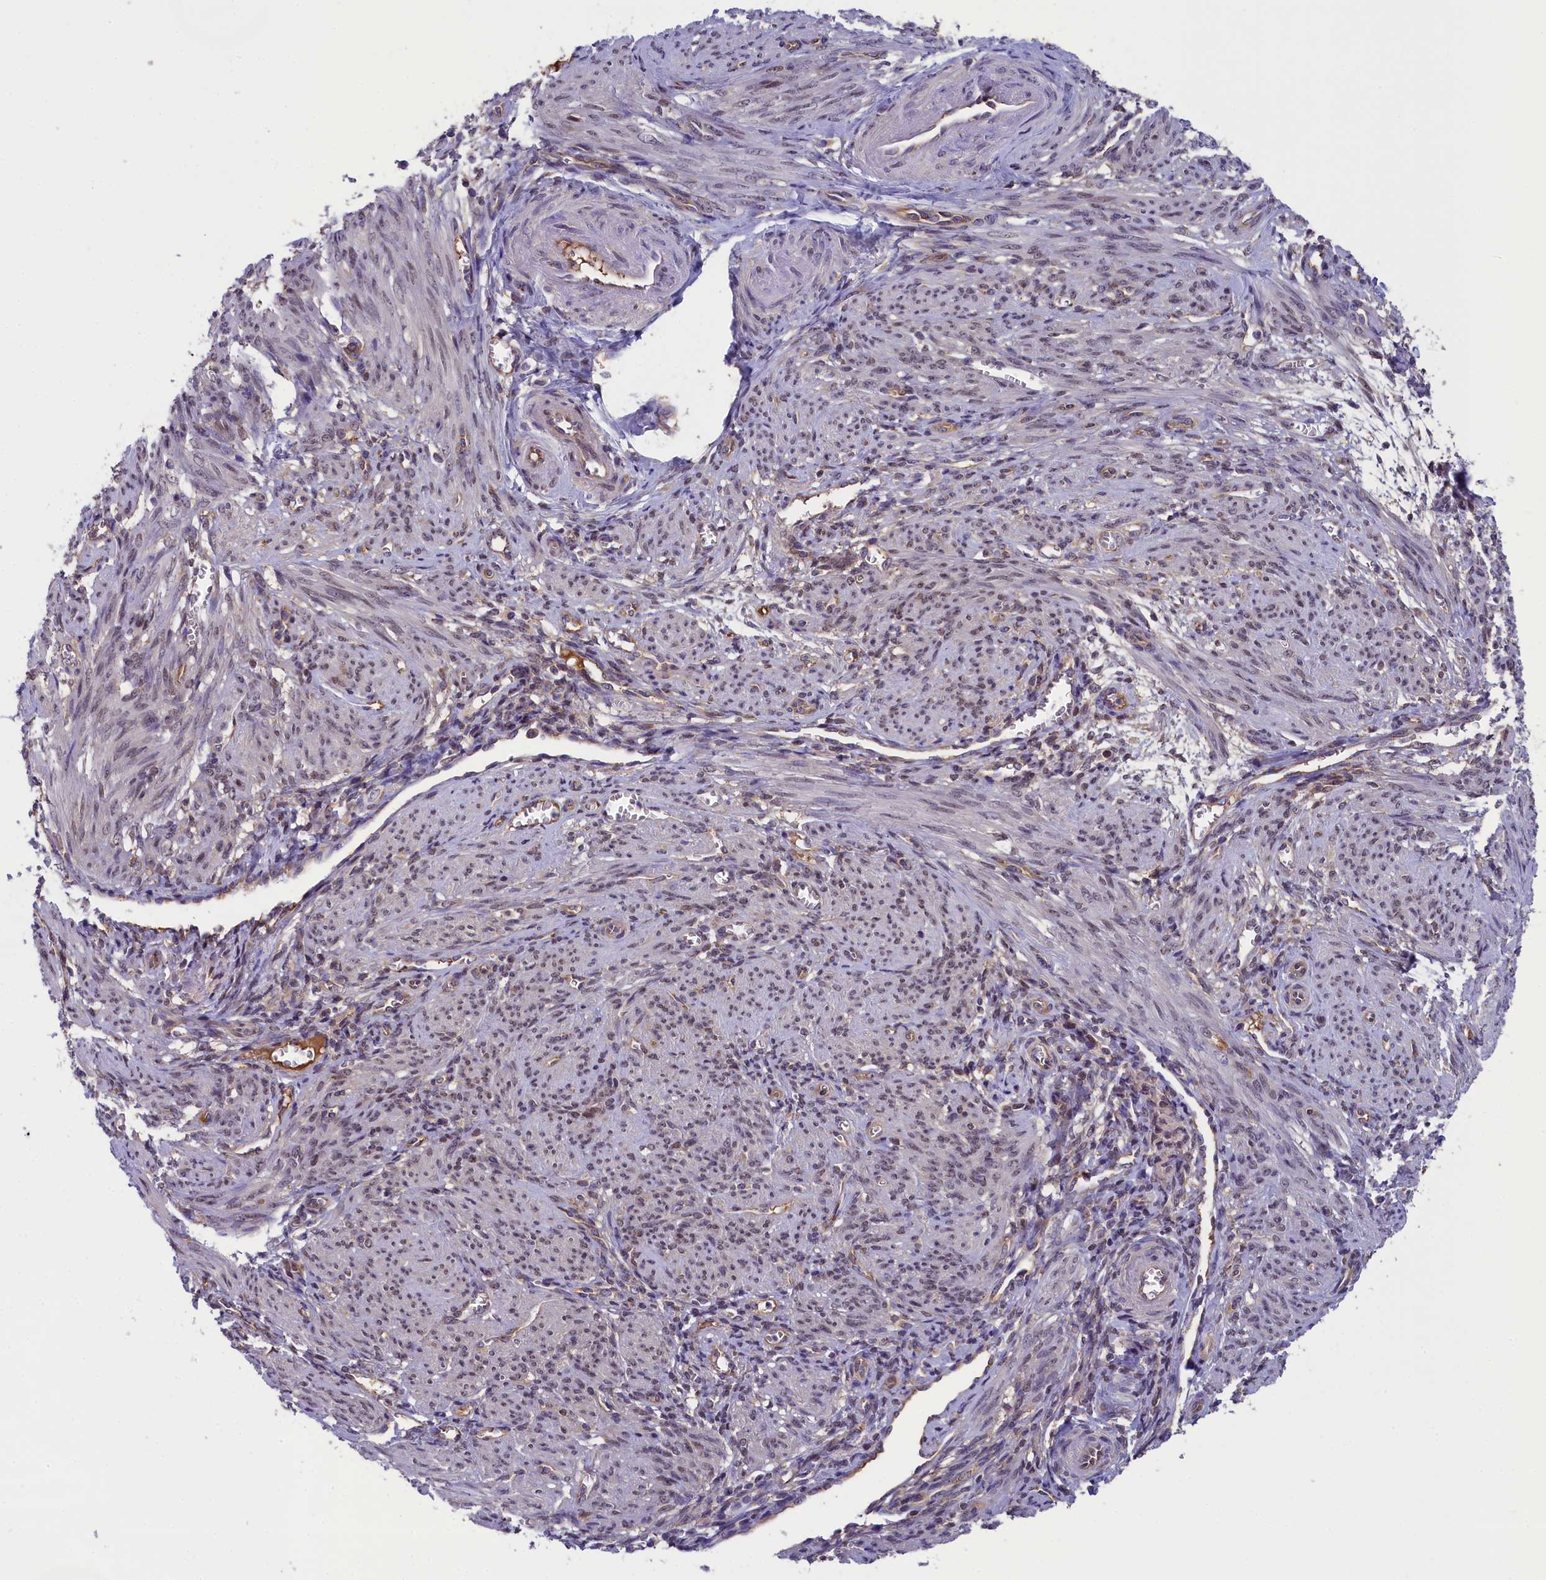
{"staining": {"intensity": "weak", "quantity": "25%-75%", "location": "nuclear"}, "tissue": "smooth muscle", "cell_type": "Smooth muscle cells", "image_type": "normal", "snomed": [{"axis": "morphology", "description": "Normal tissue, NOS"}, {"axis": "topography", "description": "Smooth muscle"}], "caption": "Smooth muscle cells display low levels of weak nuclear positivity in about 25%-75% of cells in benign smooth muscle. (DAB IHC with brightfield microscopy, high magnification).", "gene": "ABCC8", "patient": {"sex": "female", "age": 39}}